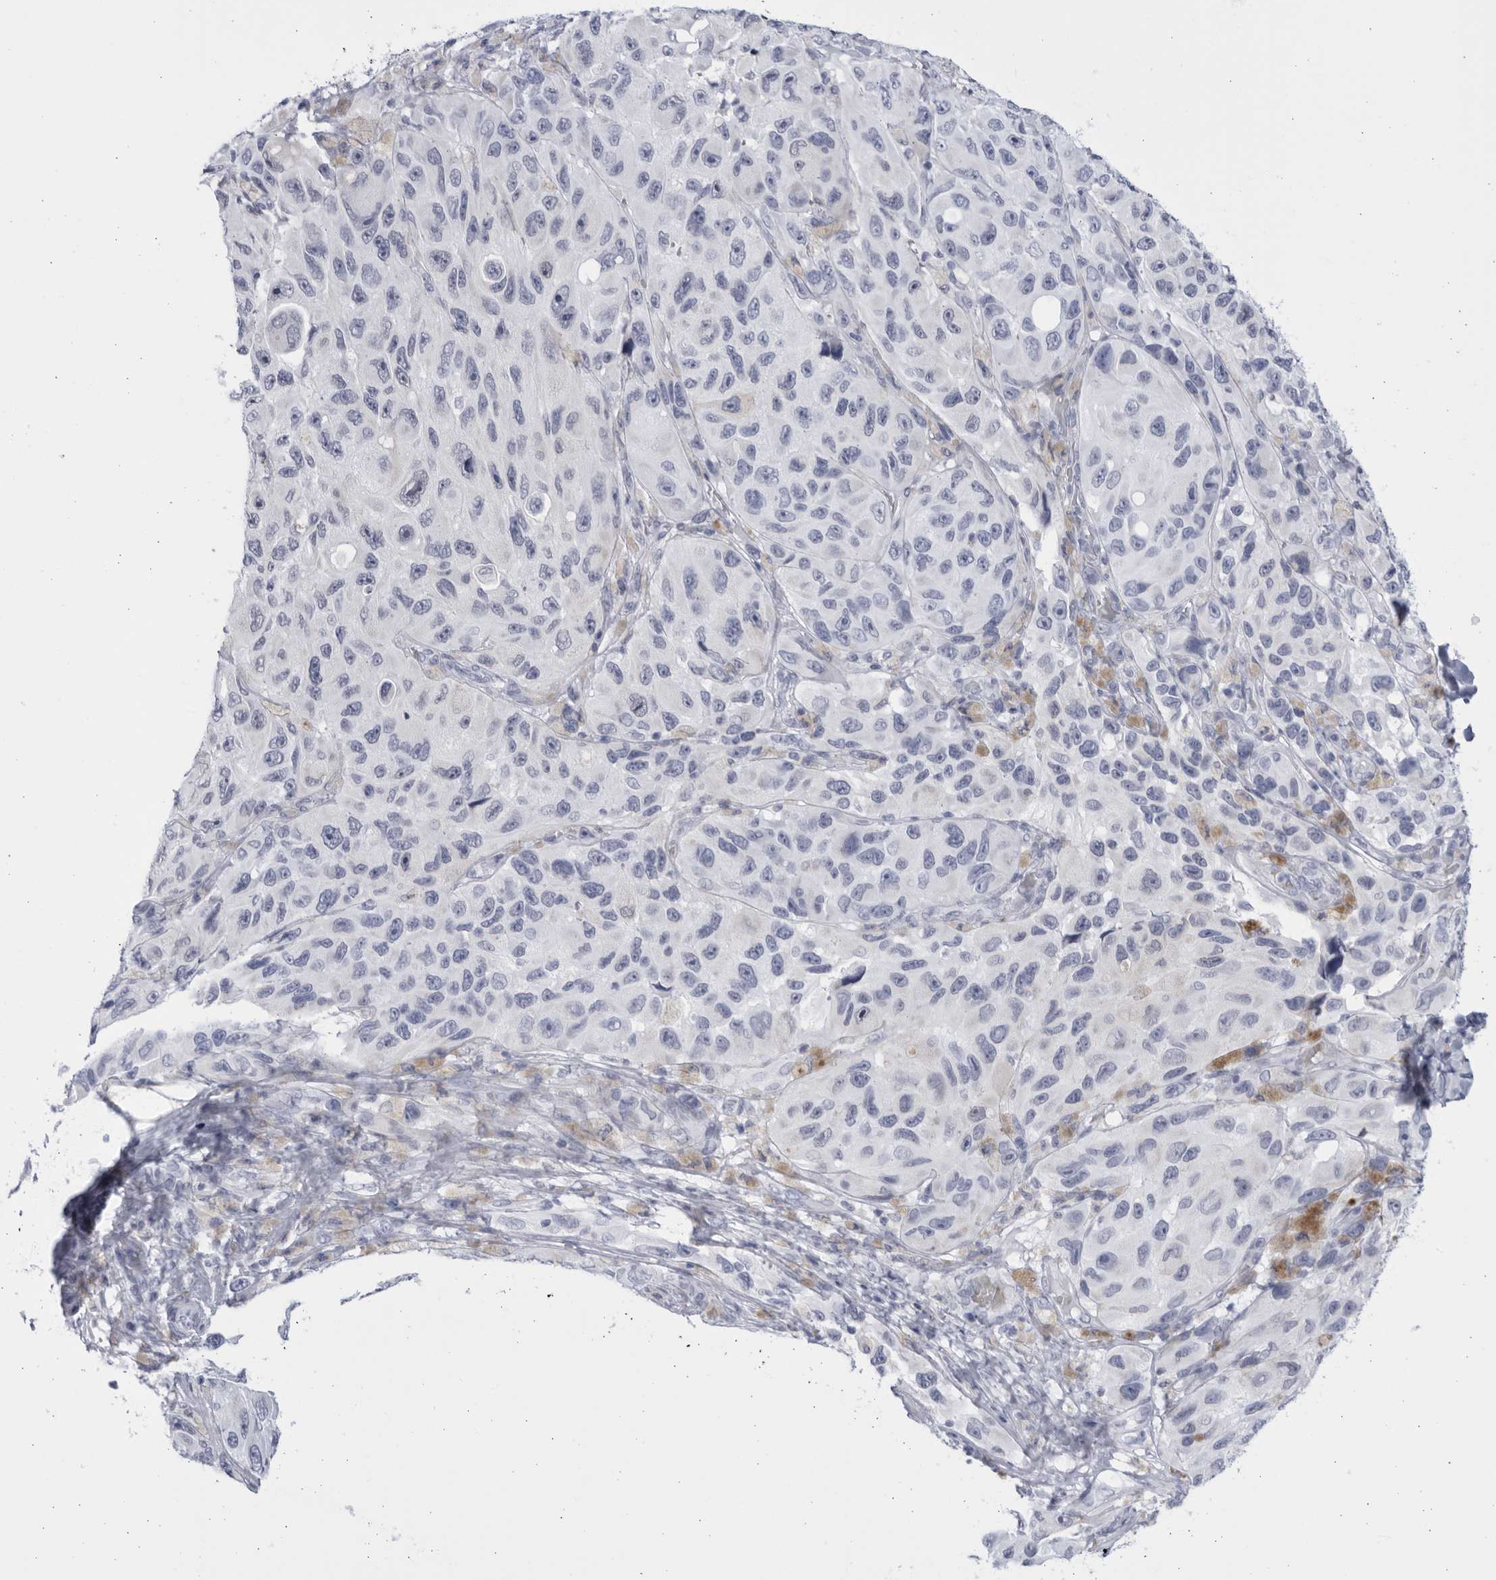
{"staining": {"intensity": "negative", "quantity": "none", "location": "none"}, "tissue": "melanoma", "cell_type": "Tumor cells", "image_type": "cancer", "snomed": [{"axis": "morphology", "description": "Malignant melanoma, NOS"}, {"axis": "topography", "description": "Skin"}], "caption": "Protein analysis of melanoma demonstrates no significant expression in tumor cells.", "gene": "CCDC181", "patient": {"sex": "female", "age": 73}}